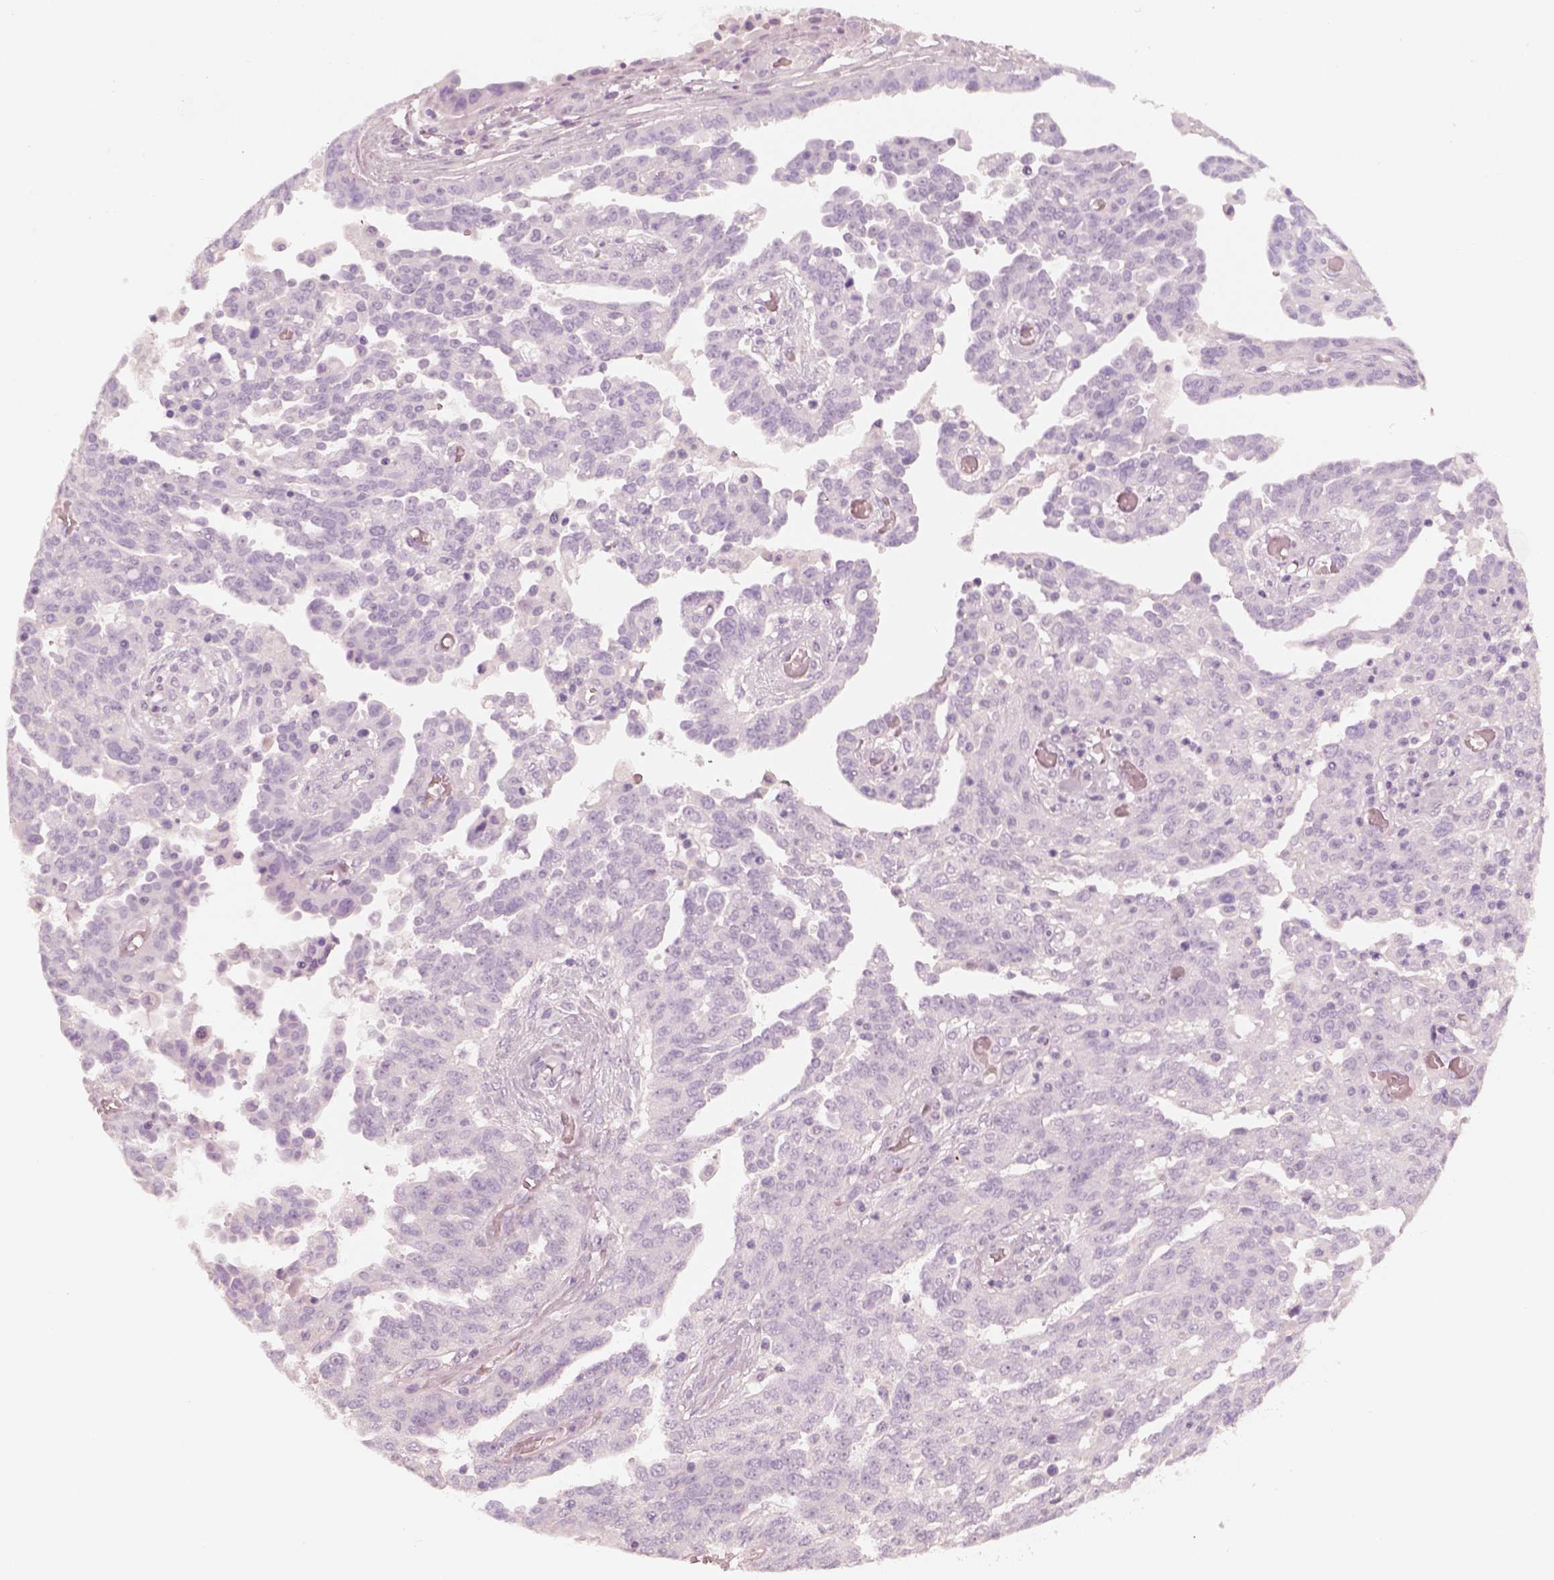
{"staining": {"intensity": "negative", "quantity": "none", "location": "none"}, "tissue": "ovarian cancer", "cell_type": "Tumor cells", "image_type": "cancer", "snomed": [{"axis": "morphology", "description": "Cystadenocarcinoma, serous, NOS"}, {"axis": "topography", "description": "Ovary"}], "caption": "The photomicrograph shows no staining of tumor cells in serous cystadenocarcinoma (ovarian). Nuclei are stained in blue.", "gene": "R3HDML", "patient": {"sex": "female", "age": 67}}